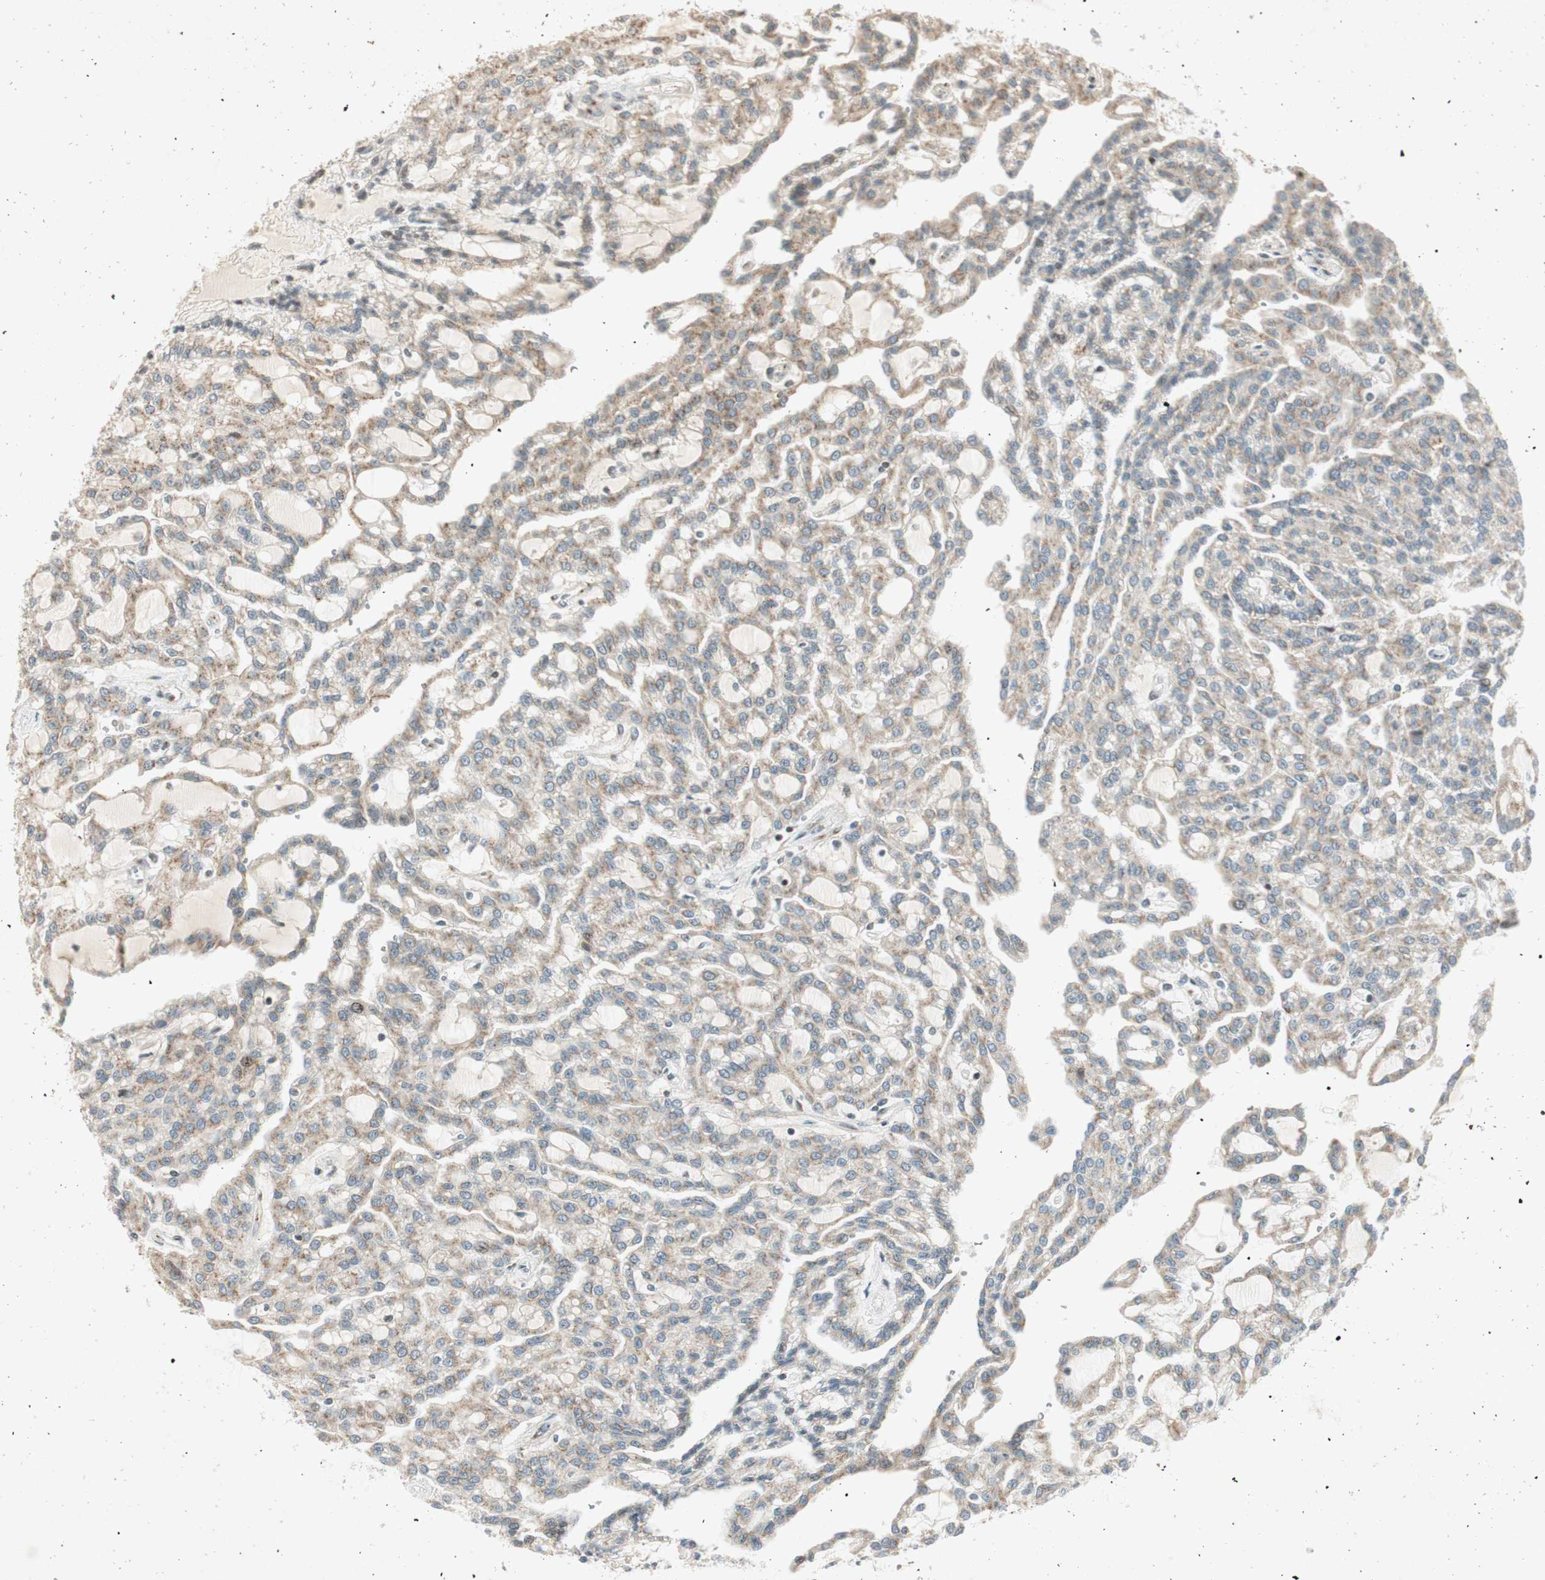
{"staining": {"intensity": "weak", "quantity": "<25%", "location": "cytoplasmic/membranous"}, "tissue": "renal cancer", "cell_type": "Tumor cells", "image_type": "cancer", "snomed": [{"axis": "morphology", "description": "Adenocarcinoma, NOS"}, {"axis": "topography", "description": "Kidney"}], "caption": "The image displays no significant positivity in tumor cells of renal cancer (adenocarcinoma). (Immunohistochemistry, brightfield microscopy, high magnification).", "gene": "NEO1", "patient": {"sex": "male", "age": 63}}